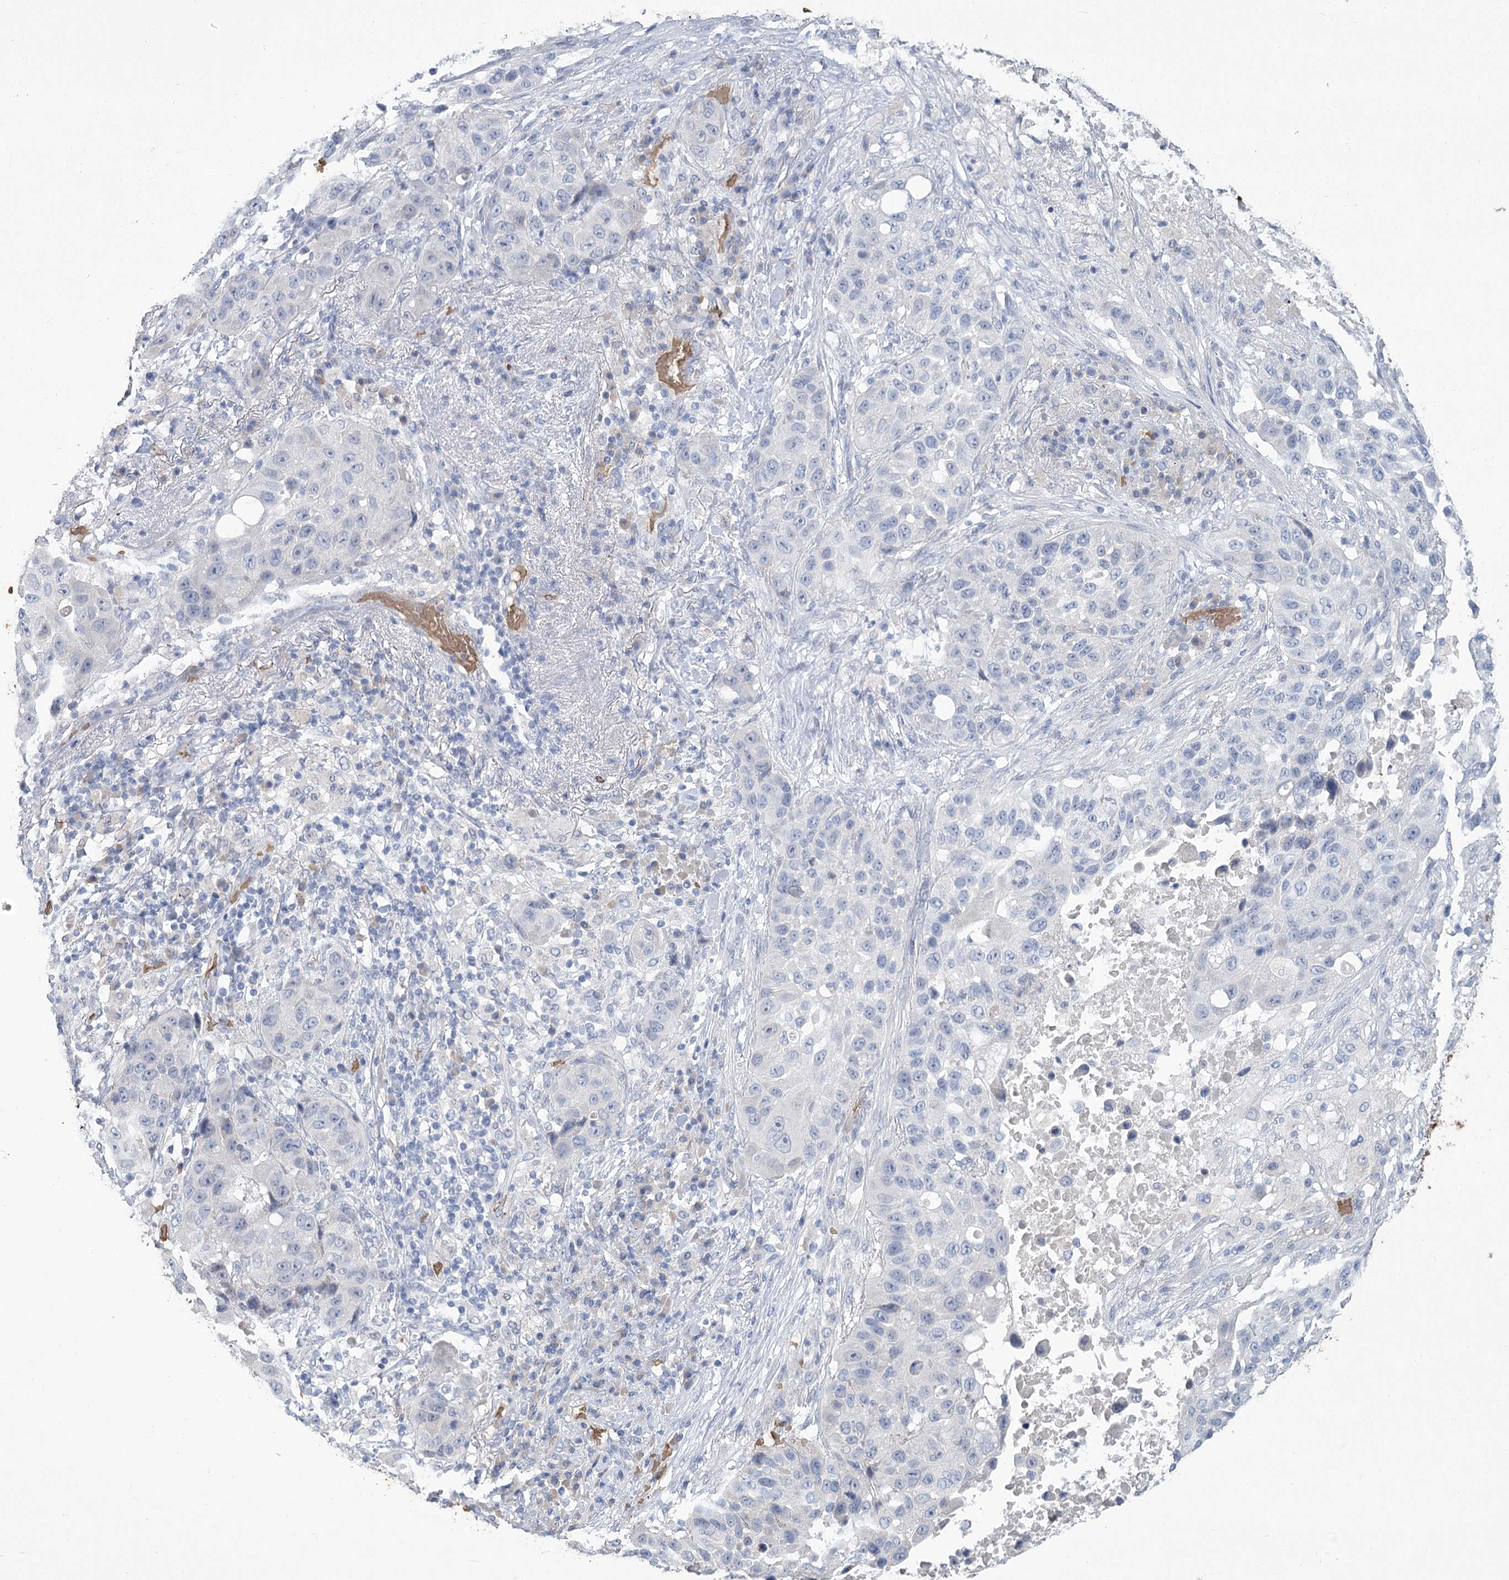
{"staining": {"intensity": "negative", "quantity": "none", "location": "none"}, "tissue": "lung cancer", "cell_type": "Tumor cells", "image_type": "cancer", "snomed": [{"axis": "morphology", "description": "Squamous cell carcinoma, NOS"}, {"axis": "topography", "description": "Lung"}], "caption": "Immunohistochemistry of lung cancer (squamous cell carcinoma) displays no staining in tumor cells. (DAB (3,3'-diaminobenzidine) immunohistochemistry with hematoxylin counter stain).", "gene": "HBA1", "patient": {"sex": "male", "age": 57}}